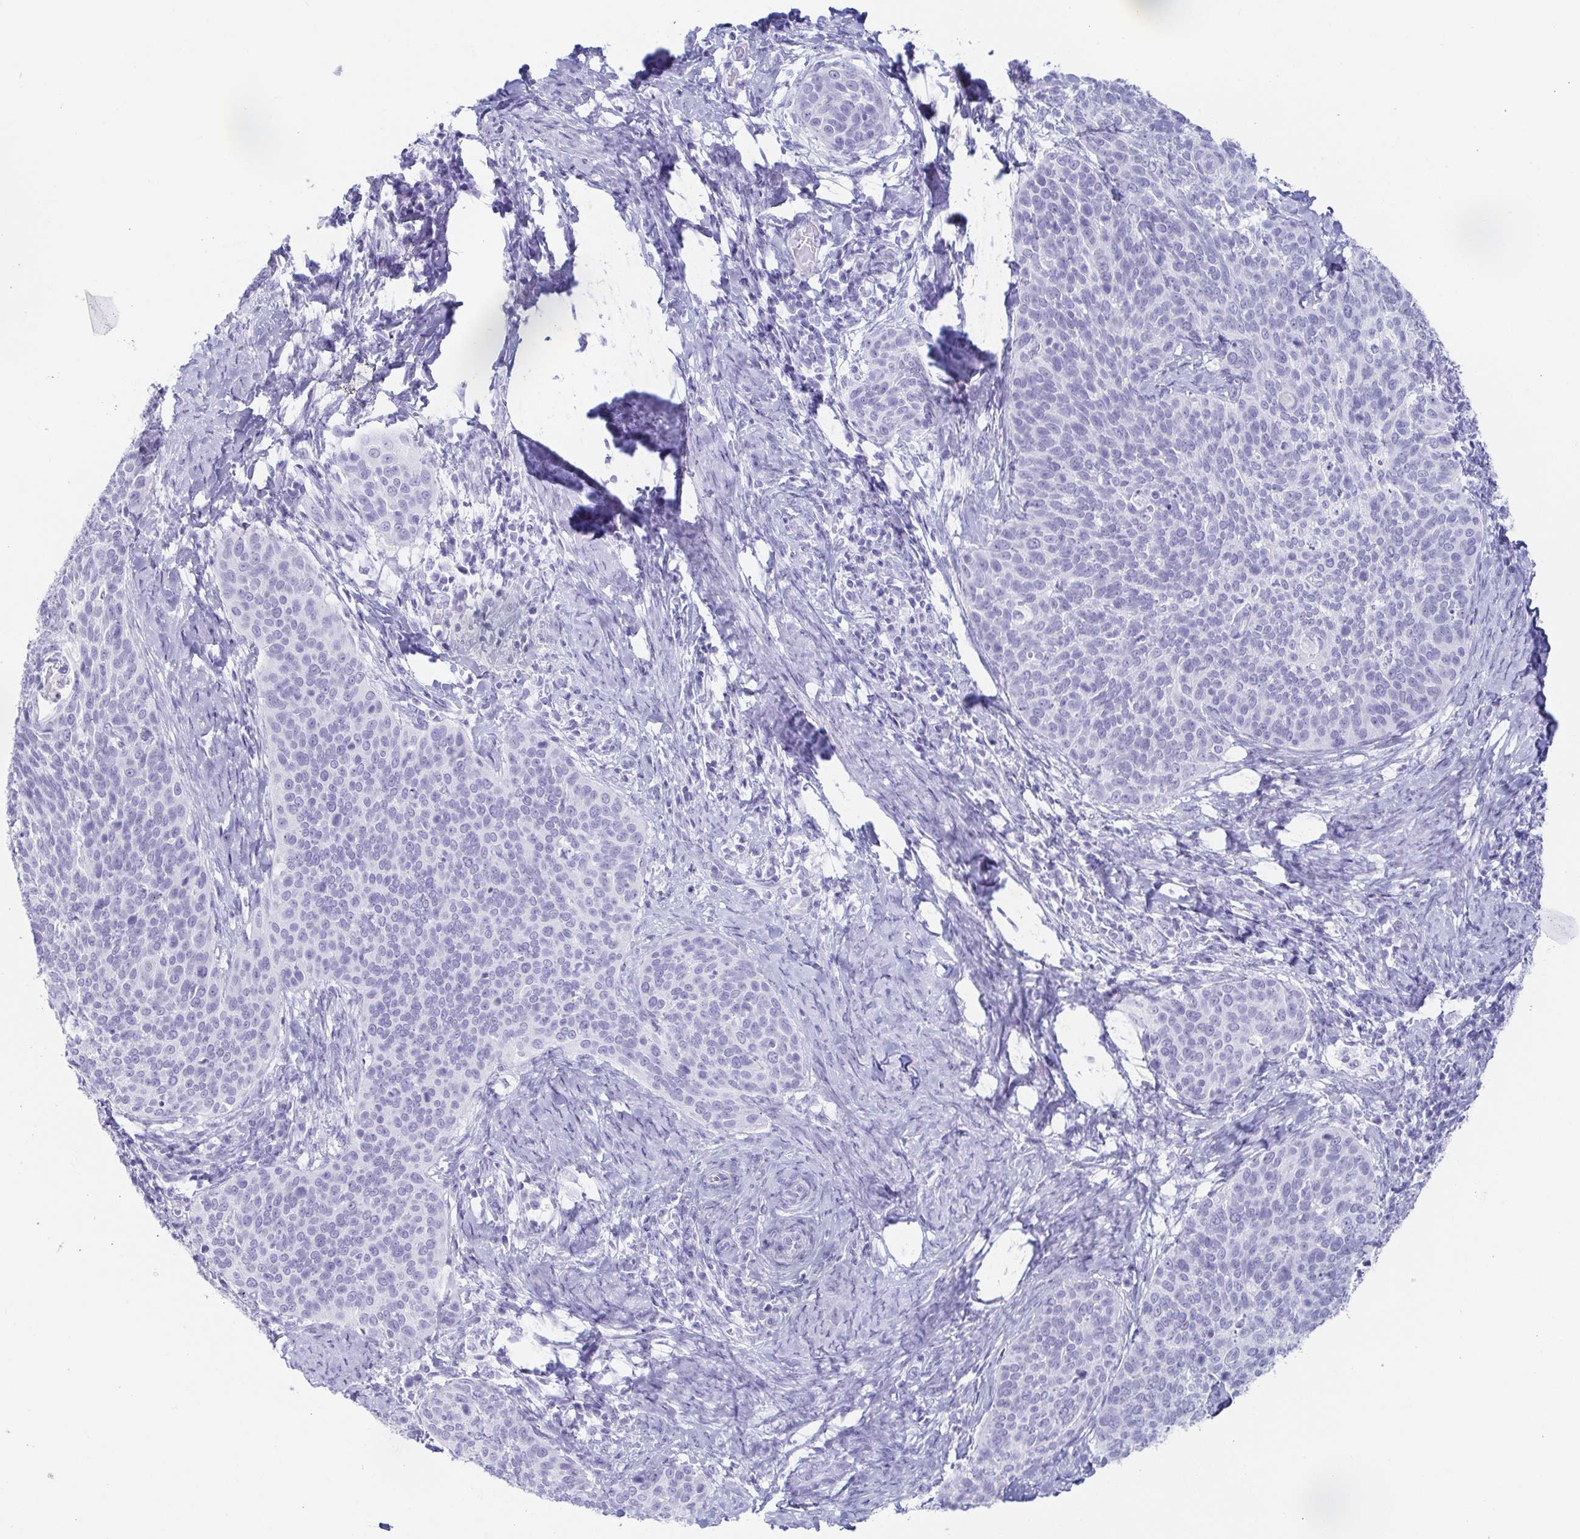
{"staining": {"intensity": "negative", "quantity": "none", "location": "none"}, "tissue": "cervical cancer", "cell_type": "Tumor cells", "image_type": "cancer", "snomed": [{"axis": "morphology", "description": "Squamous cell carcinoma, NOS"}, {"axis": "topography", "description": "Cervix"}], "caption": "Tumor cells show no significant protein staining in cervical squamous cell carcinoma. (IHC, brightfield microscopy, high magnification).", "gene": "ZG16B", "patient": {"sex": "female", "age": 69}}